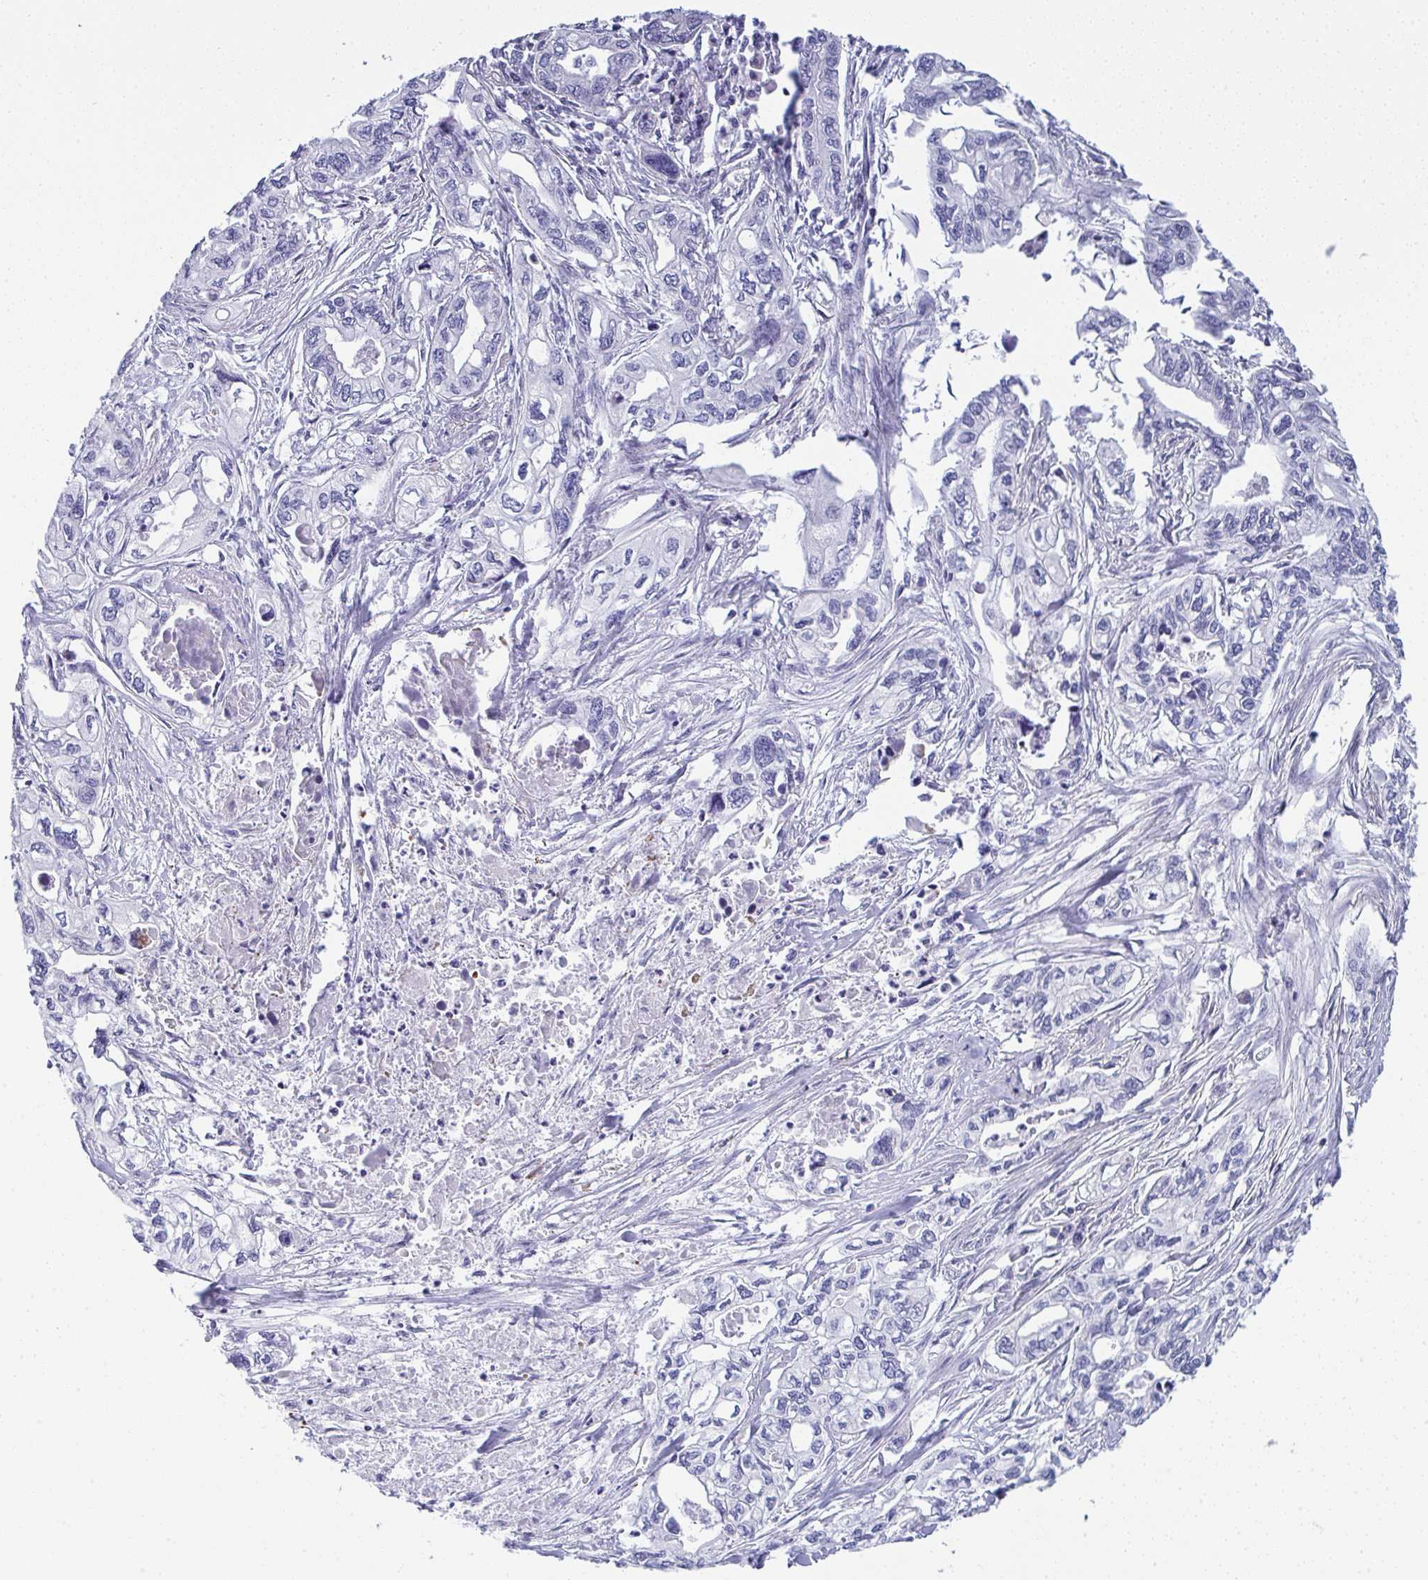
{"staining": {"intensity": "negative", "quantity": "none", "location": "none"}, "tissue": "pancreatic cancer", "cell_type": "Tumor cells", "image_type": "cancer", "snomed": [{"axis": "morphology", "description": "Adenocarcinoma, NOS"}, {"axis": "topography", "description": "Pancreas"}], "caption": "Tumor cells show no significant protein staining in pancreatic cancer.", "gene": "MYL12A", "patient": {"sex": "male", "age": 68}}